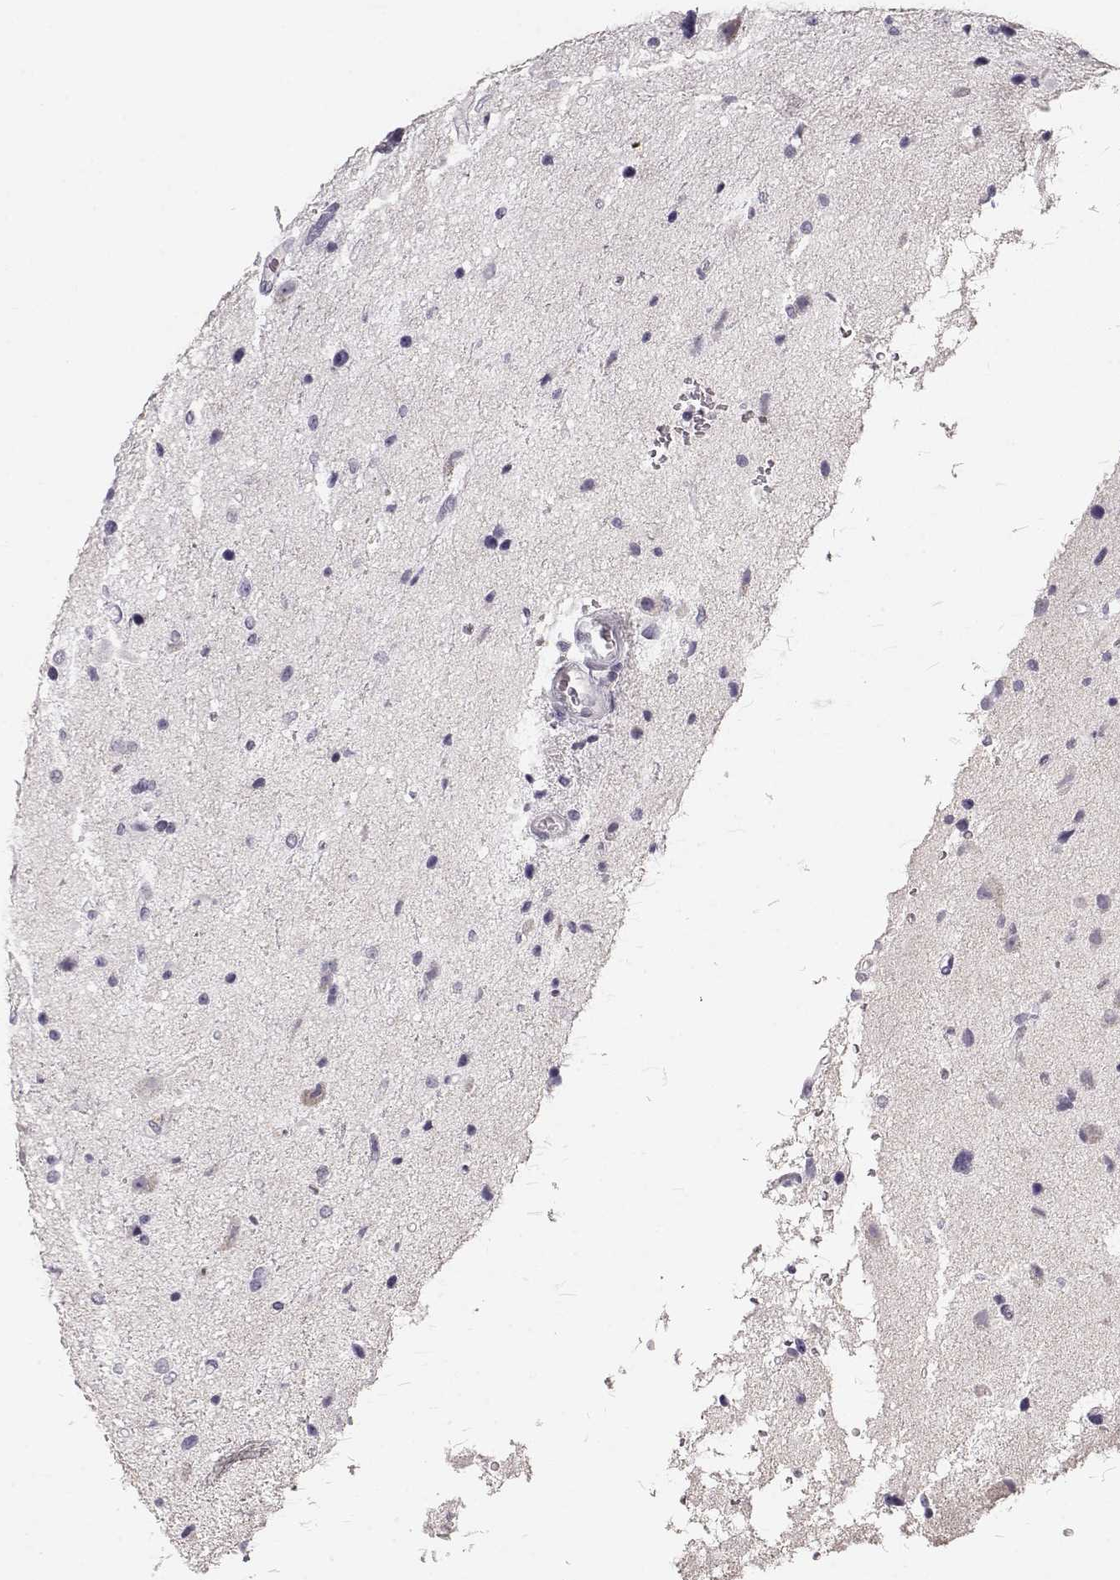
{"staining": {"intensity": "negative", "quantity": "none", "location": "none"}, "tissue": "glioma", "cell_type": "Tumor cells", "image_type": "cancer", "snomed": [{"axis": "morphology", "description": "Glioma, malignant, Low grade"}, {"axis": "topography", "description": "Brain"}], "caption": "An immunohistochemistry micrograph of glioma is shown. There is no staining in tumor cells of glioma.", "gene": "POU1F1", "patient": {"sex": "female", "age": 32}}